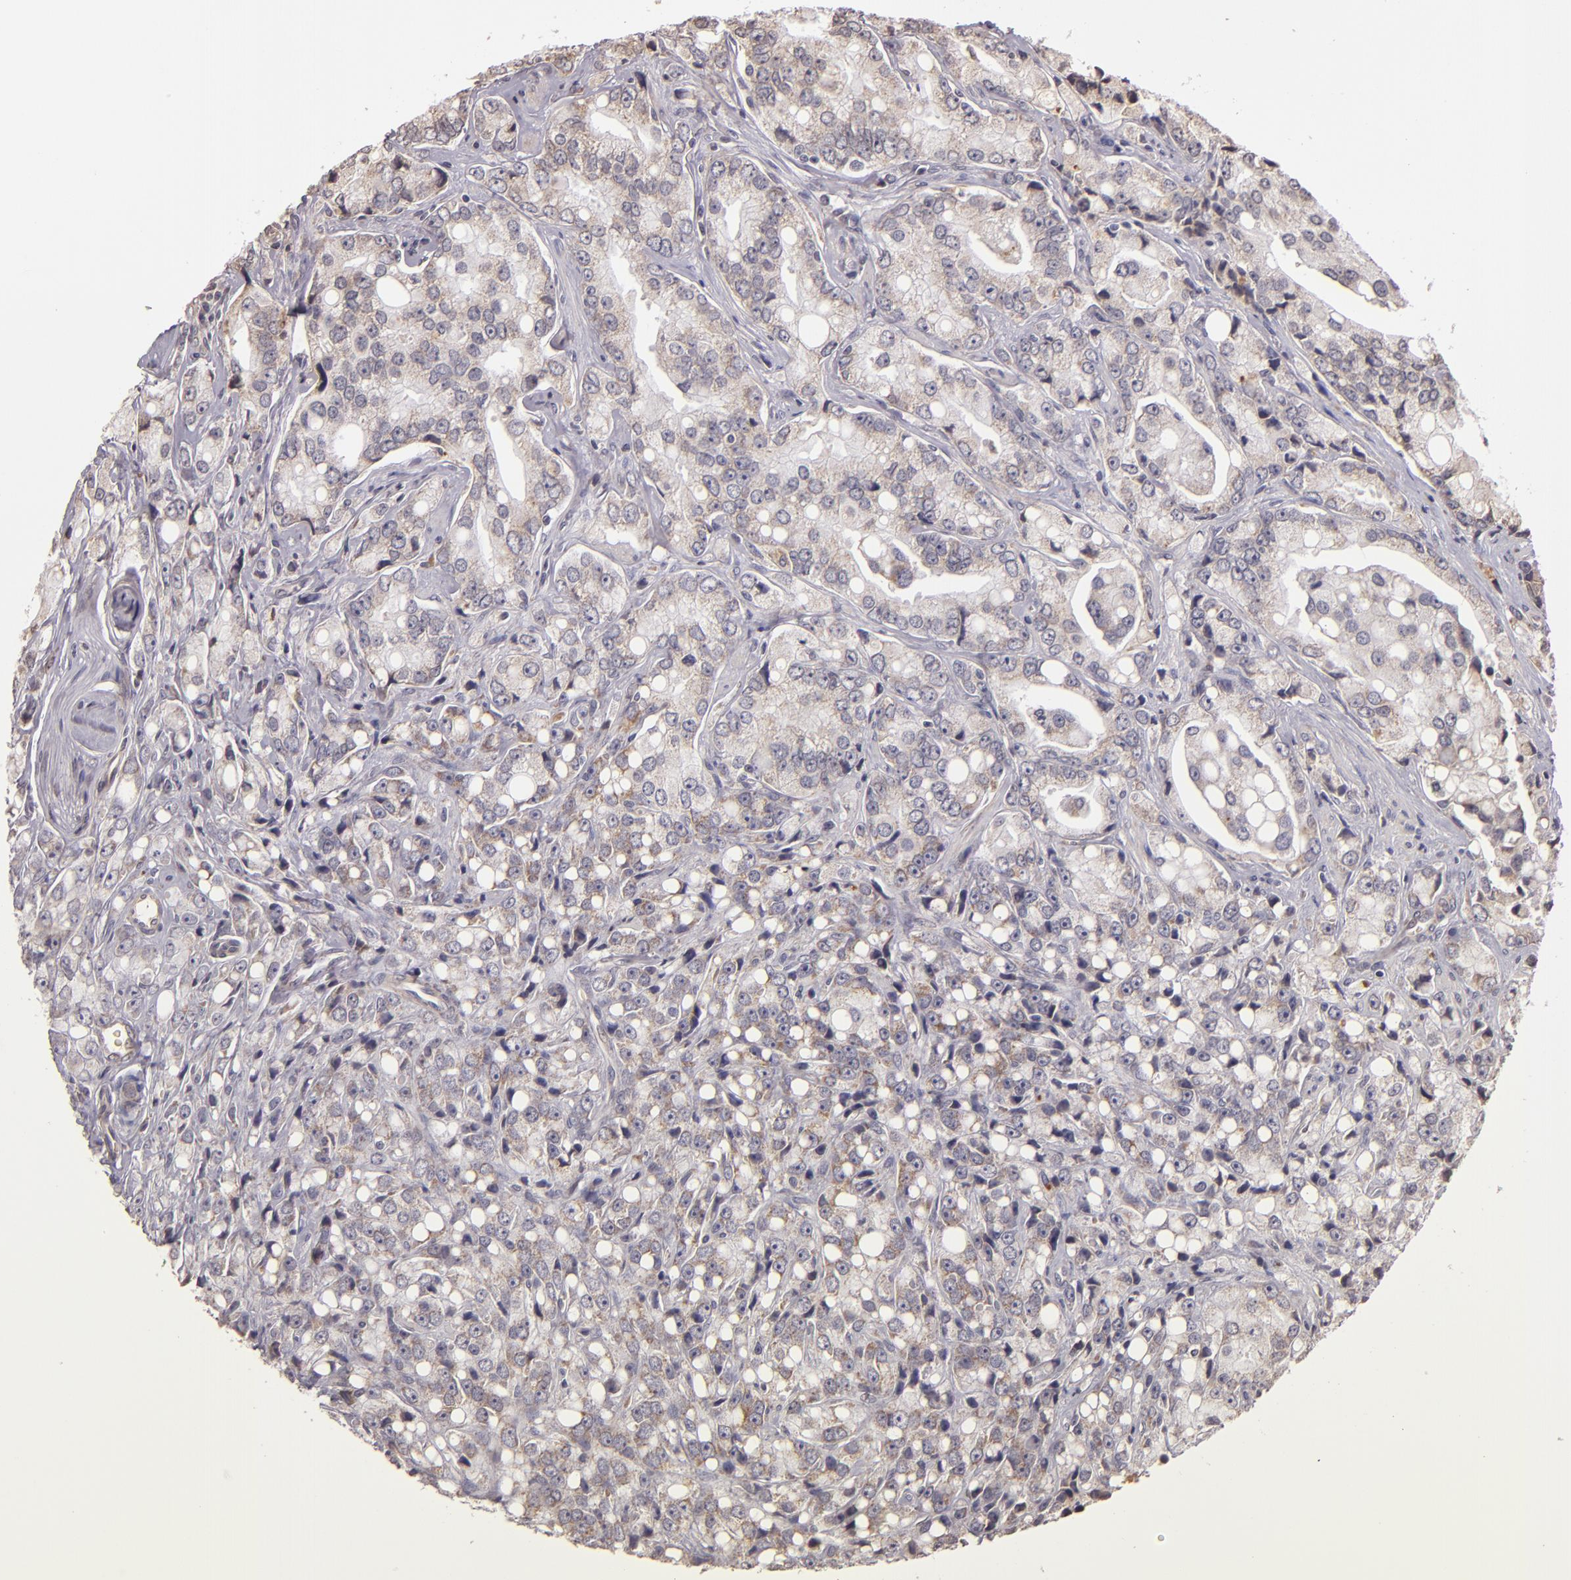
{"staining": {"intensity": "weak", "quantity": "25%-75%", "location": "cytoplasmic/membranous"}, "tissue": "prostate cancer", "cell_type": "Tumor cells", "image_type": "cancer", "snomed": [{"axis": "morphology", "description": "Adenocarcinoma, High grade"}, {"axis": "topography", "description": "Prostate"}], "caption": "Immunohistochemical staining of prostate cancer reveals weak cytoplasmic/membranous protein positivity in approximately 25%-75% of tumor cells.", "gene": "ABL1", "patient": {"sex": "male", "age": 67}}